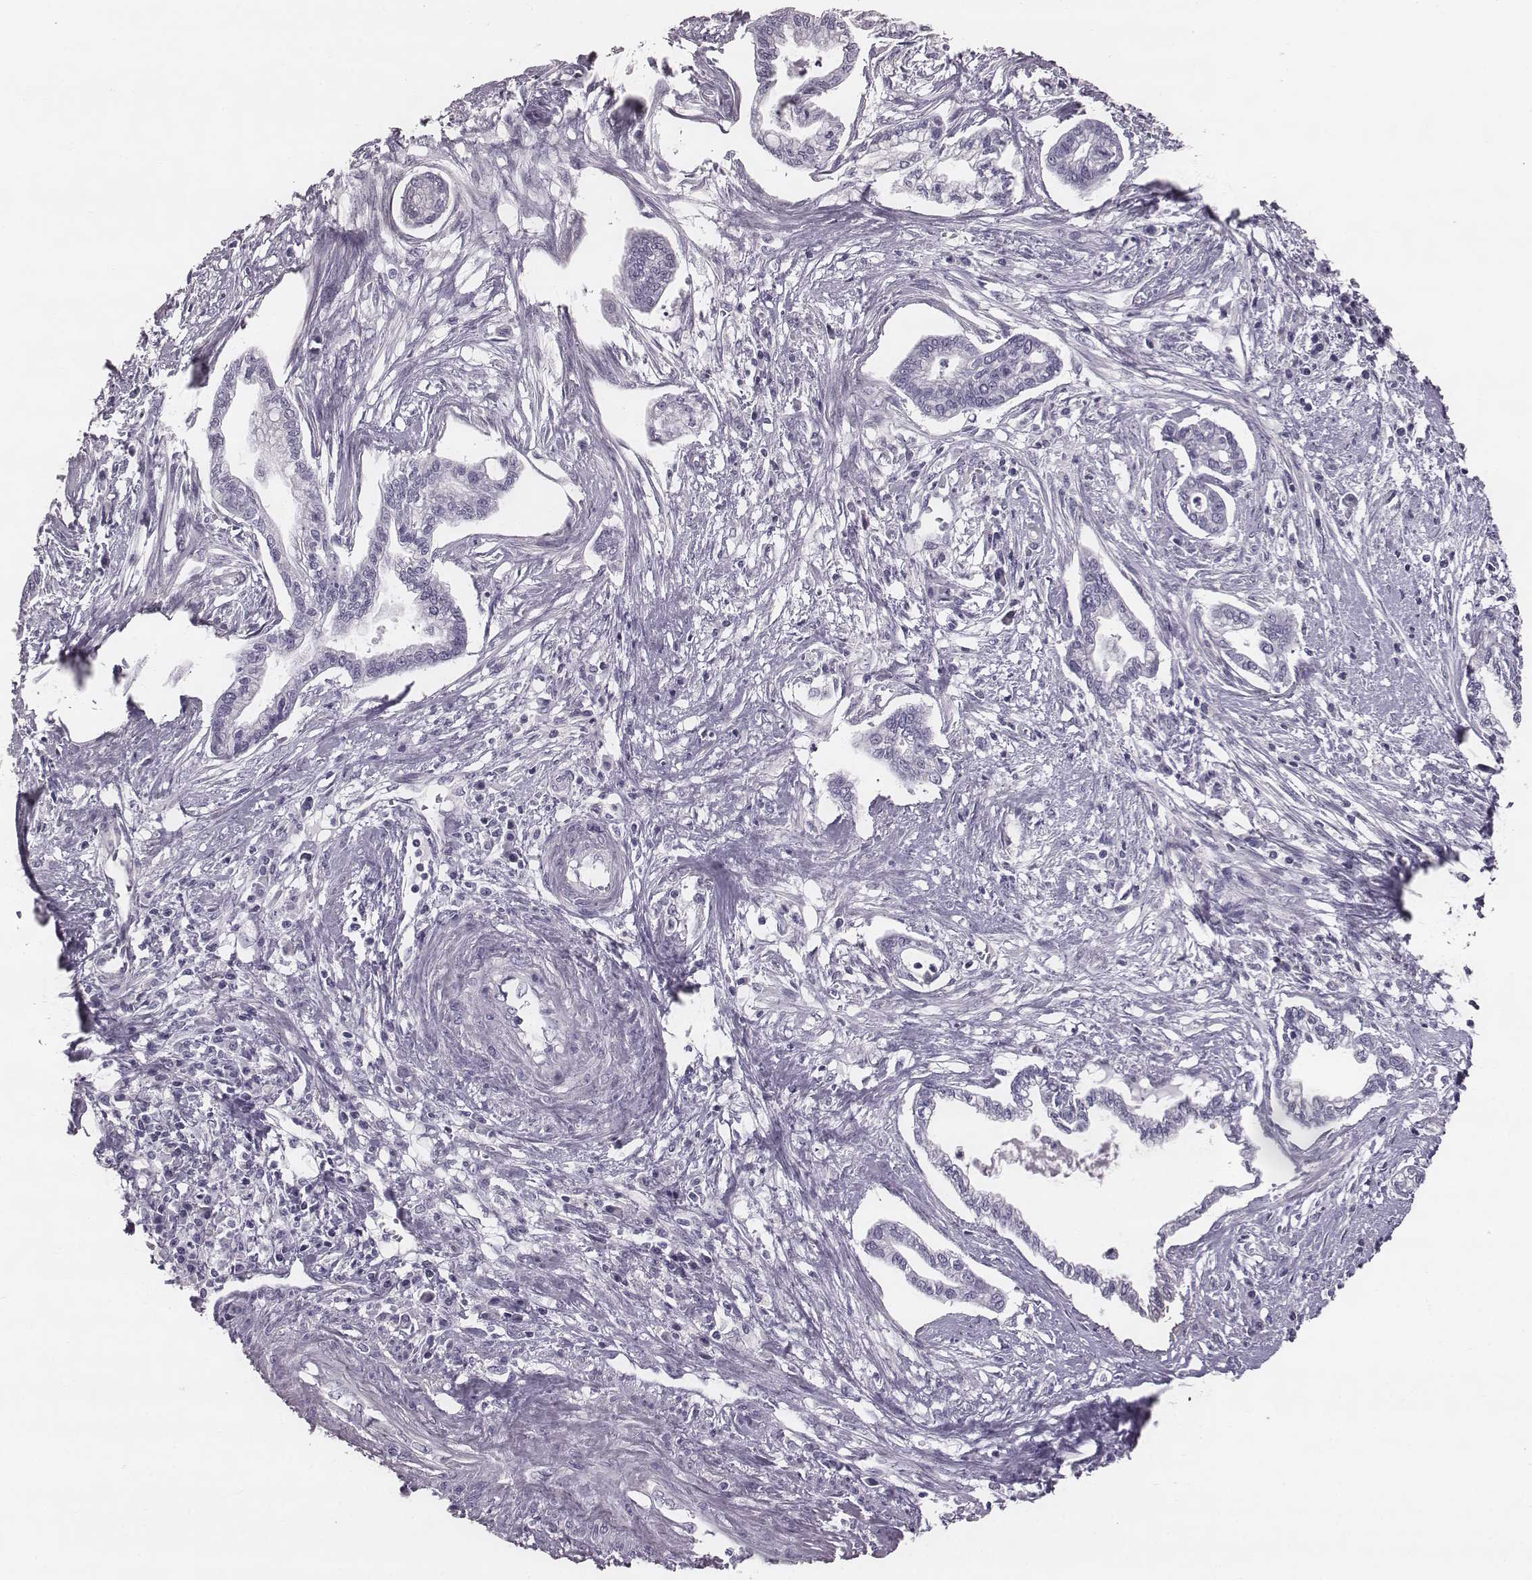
{"staining": {"intensity": "negative", "quantity": "none", "location": "none"}, "tissue": "cervical cancer", "cell_type": "Tumor cells", "image_type": "cancer", "snomed": [{"axis": "morphology", "description": "Adenocarcinoma, NOS"}, {"axis": "topography", "description": "Cervix"}], "caption": "Immunohistochemical staining of cervical adenocarcinoma demonstrates no significant expression in tumor cells. (DAB (3,3'-diaminobenzidine) immunohistochemistry (IHC) with hematoxylin counter stain).", "gene": "PDE8B", "patient": {"sex": "female", "age": 62}}